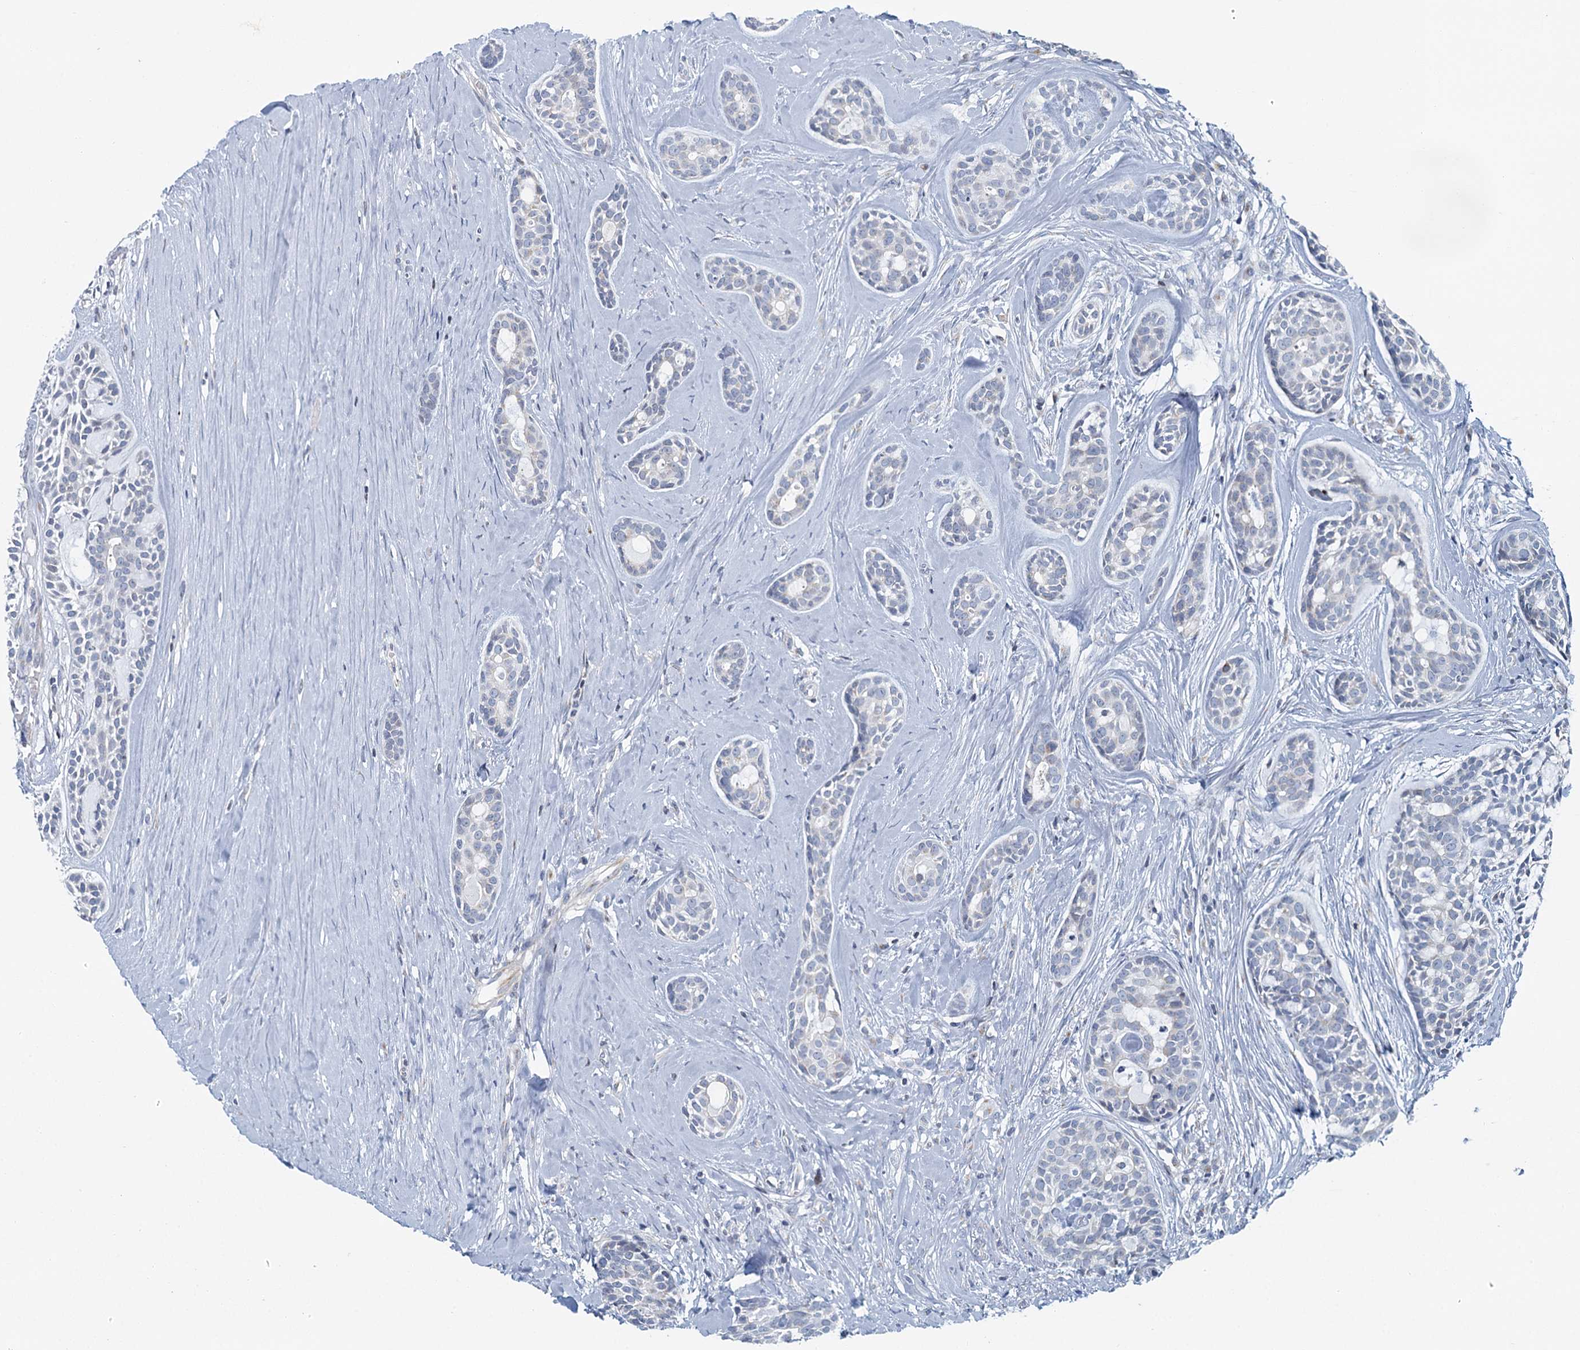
{"staining": {"intensity": "negative", "quantity": "none", "location": "none"}, "tissue": "head and neck cancer", "cell_type": "Tumor cells", "image_type": "cancer", "snomed": [{"axis": "morphology", "description": "Adenocarcinoma, NOS"}, {"axis": "topography", "description": "Subcutis"}, {"axis": "topography", "description": "Head-Neck"}], "caption": "Head and neck cancer was stained to show a protein in brown. There is no significant positivity in tumor cells.", "gene": "ZNF527", "patient": {"sex": "female", "age": 73}}